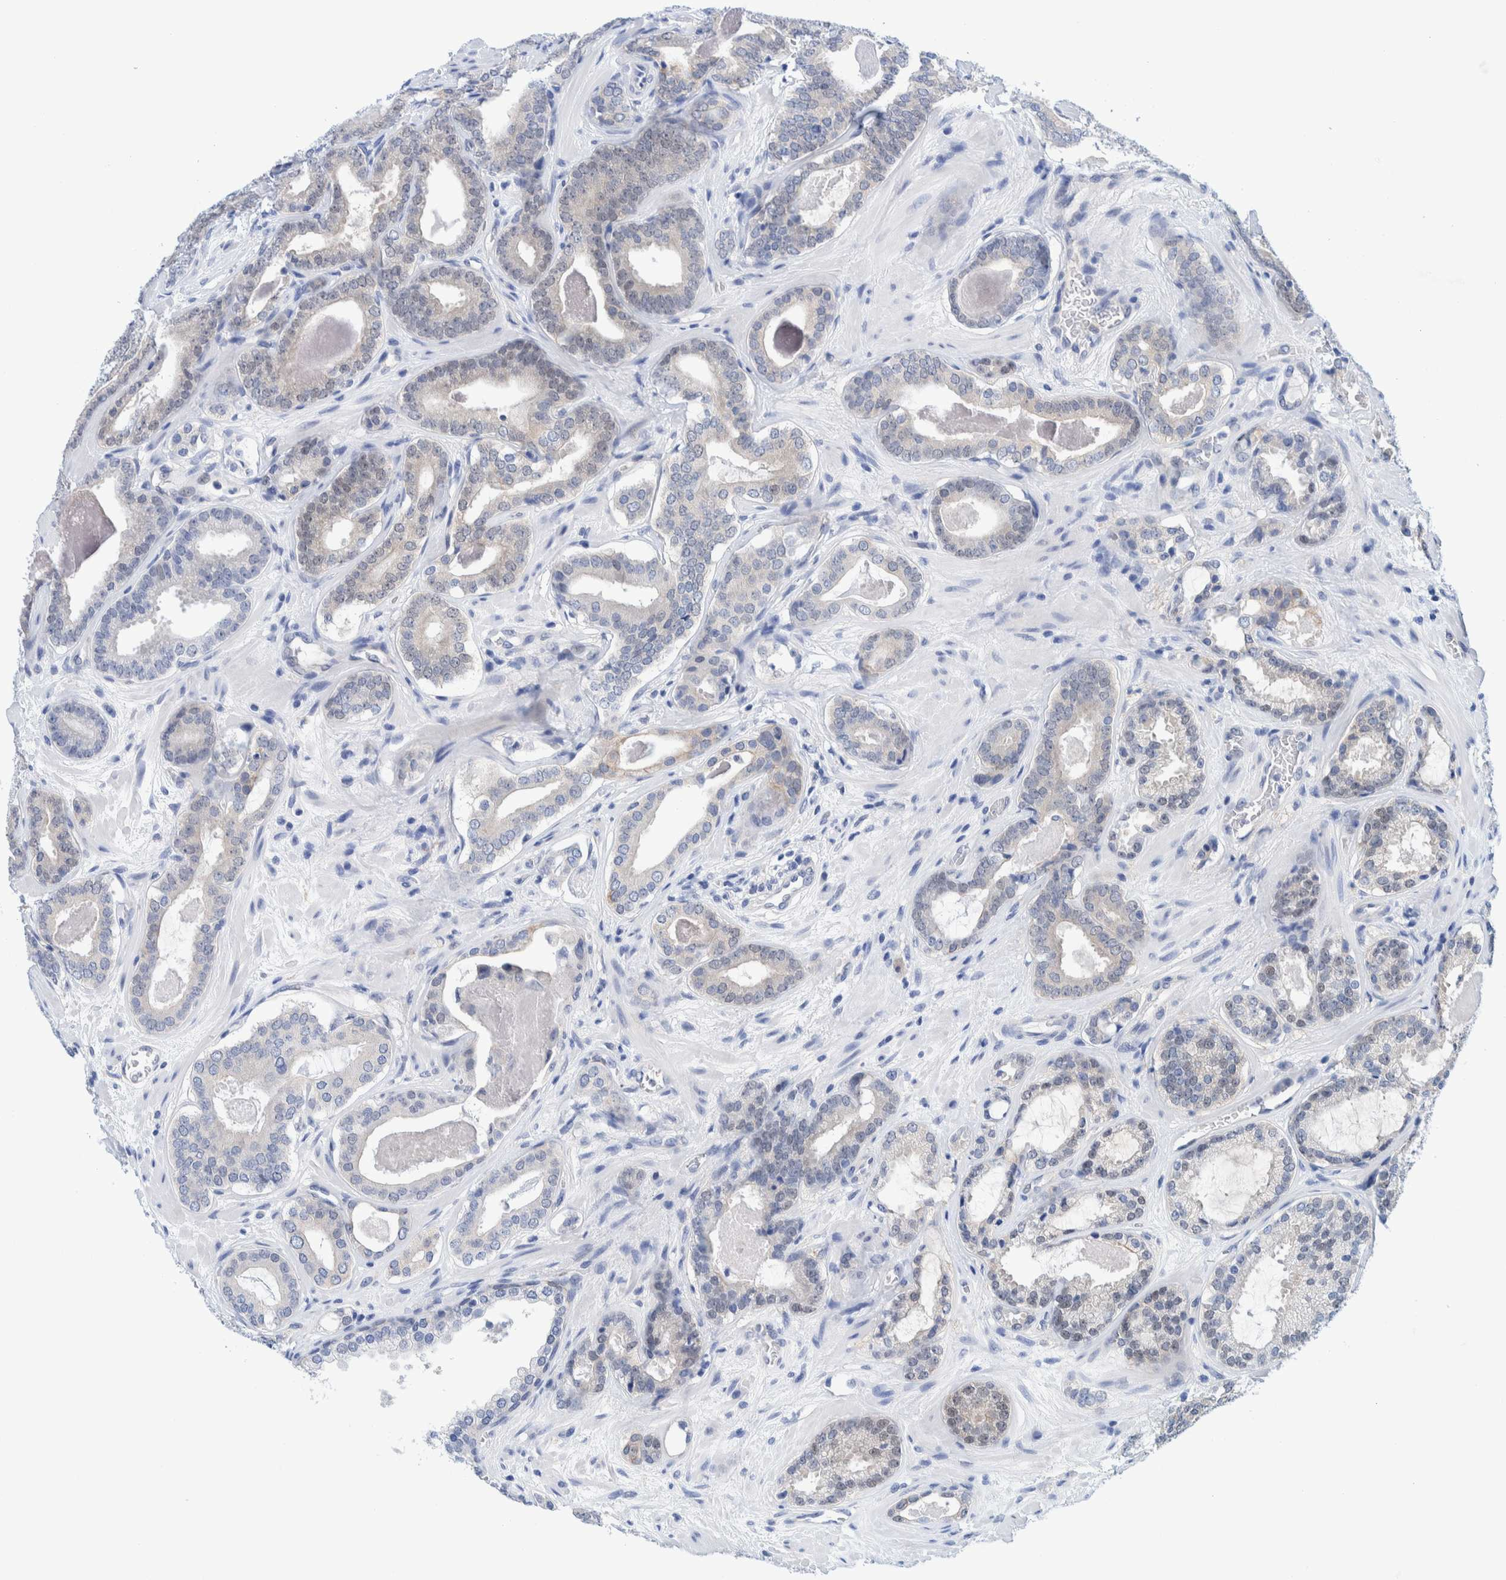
{"staining": {"intensity": "weak", "quantity": "<25%", "location": "nuclear"}, "tissue": "prostate cancer", "cell_type": "Tumor cells", "image_type": "cancer", "snomed": [{"axis": "morphology", "description": "Adenocarcinoma, High grade"}, {"axis": "topography", "description": "Prostate"}], "caption": "Image shows no significant protein positivity in tumor cells of prostate cancer.", "gene": "PFAS", "patient": {"sex": "male", "age": 60}}